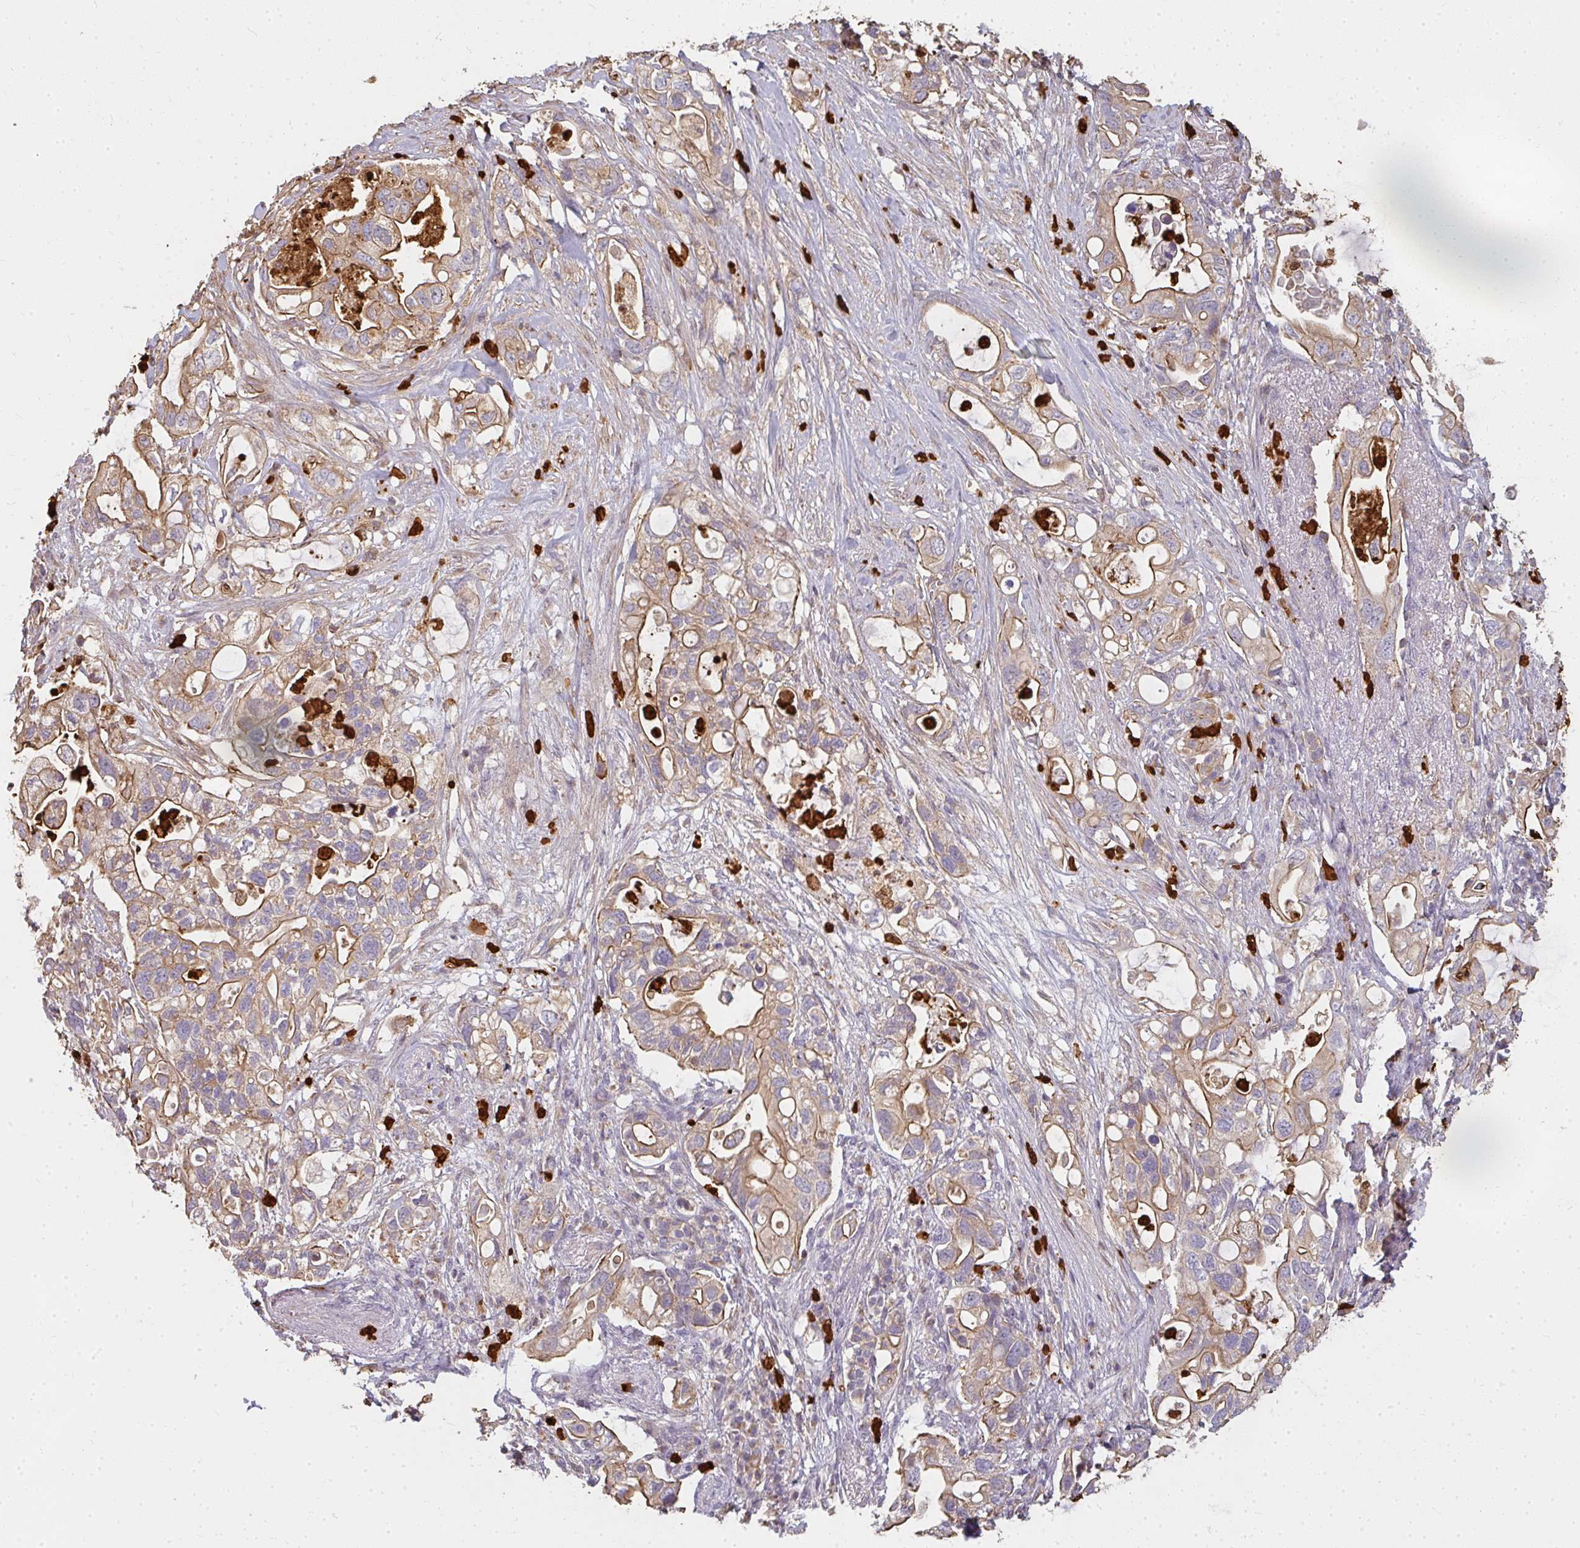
{"staining": {"intensity": "moderate", "quantity": ">75%", "location": "cytoplasmic/membranous"}, "tissue": "pancreatic cancer", "cell_type": "Tumor cells", "image_type": "cancer", "snomed": [{"axis": "morphology", "description": "Adenocarcinoma, NOS"}, {"axis": "topography", "description": "Pancreas"}], "caption": "The histopathology image demonstrates immunohistochemical staining of pancreatic adenocarcinoma. There is moderate cytoplasmic/membranous staining is seen in approximately >75% of tumor cells. (IHC, brightfield microscopy, high magnification).", "gene": "CNTRL", "patient": {"sex": "female", "age": 72}}